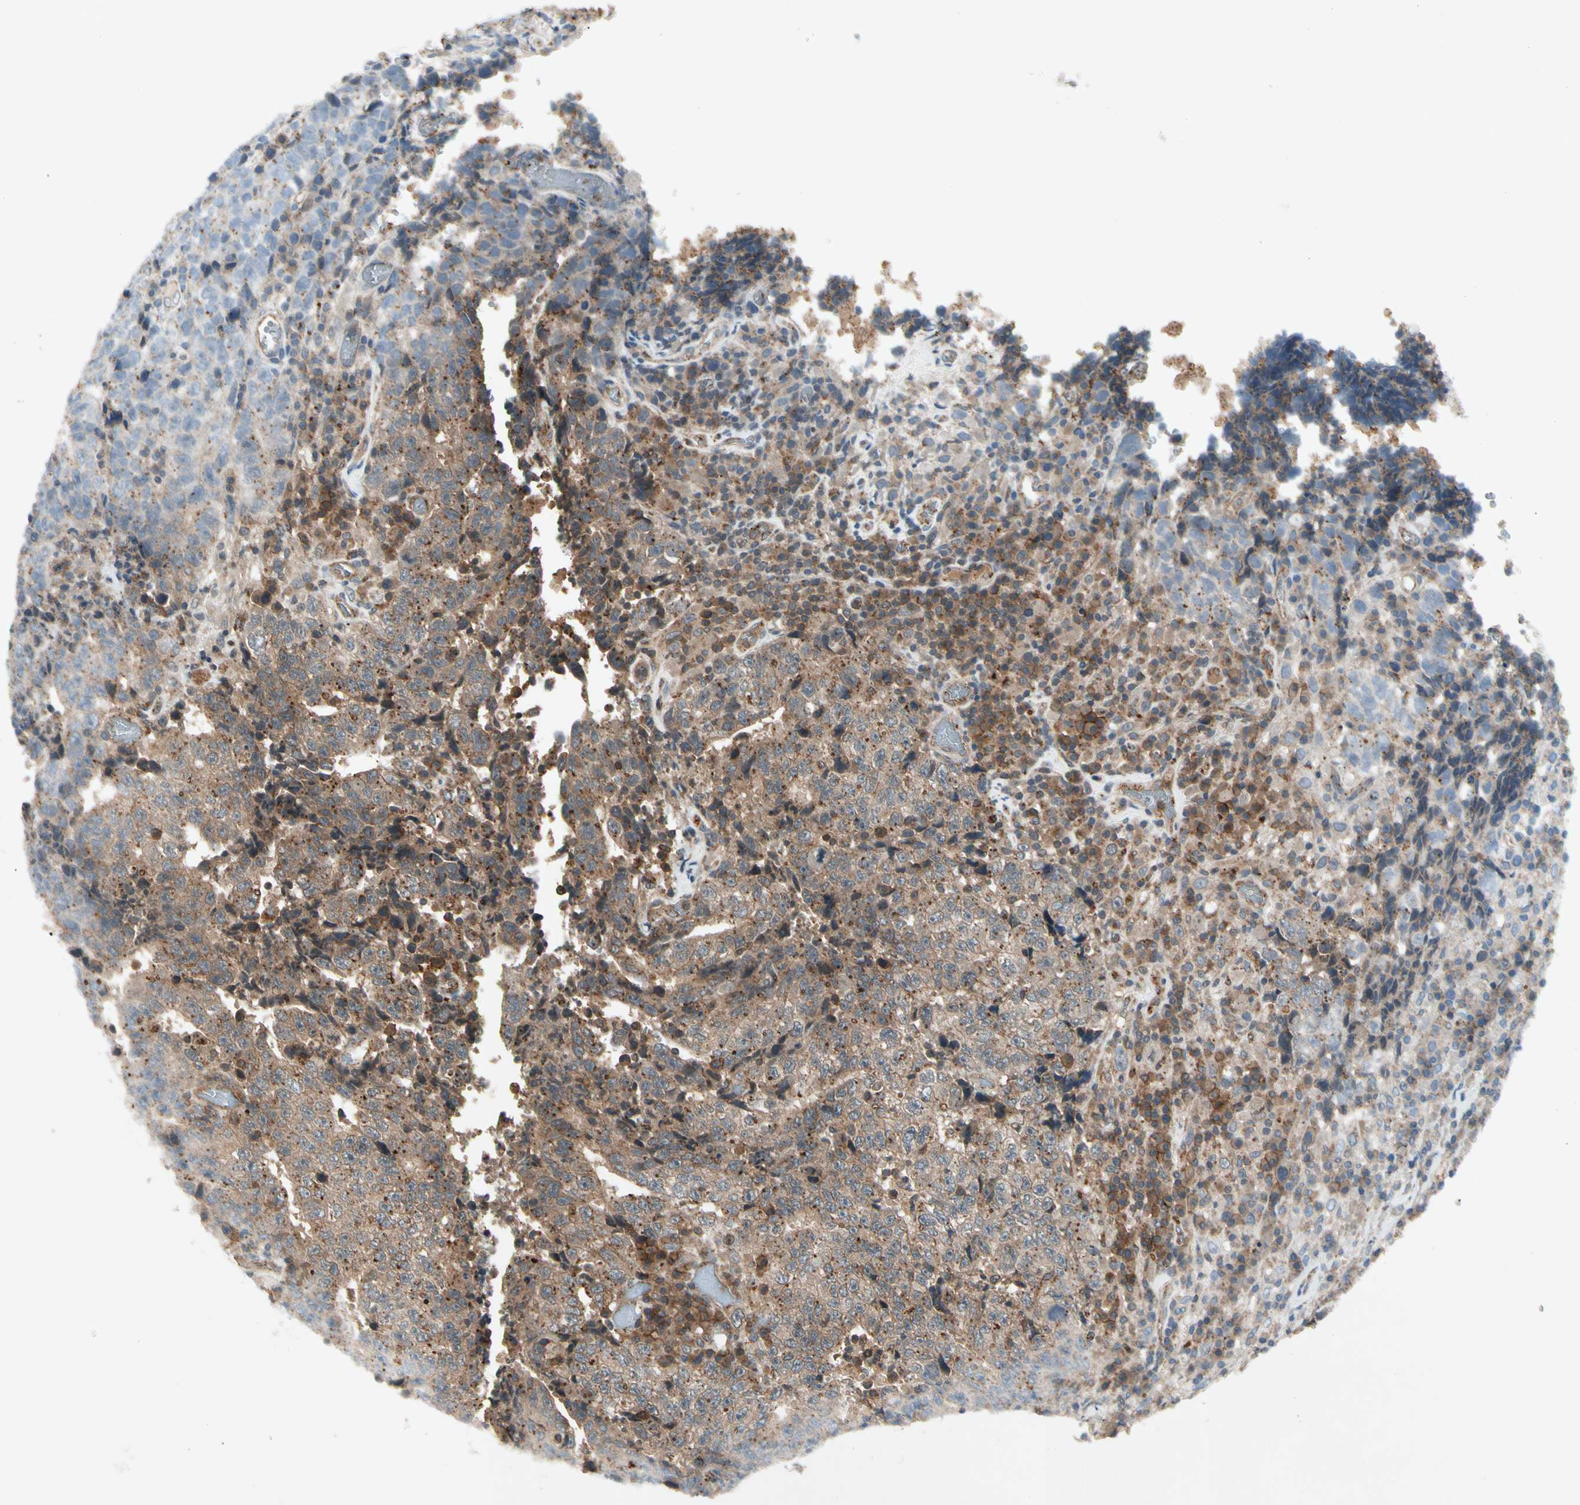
{"staining": {"intensity": "weak", "quantity": ">75%", "location": "cytoplasmic/membranous"}, "tissue": "testis cancer", "cell_type": "Tumor cells", "image_type": "cancer", "snomed": [{"axis": "morphology", "description": "Necrosis, NOS"}, {"axis": "morphology", "description": "Carcinoma, Embryonal, NOS"}, {"axis": "topography", "description": "Testis"}], "caption": "Testis cancer (embryonal carcinoma) stained with DAB immunohistochemistry displays low levels of weak cytoplasmic/membranous staining in approximately >75% of tumor cells.", "gene": "FLOT1", "patient": {"sex": "male", "age": 19}}